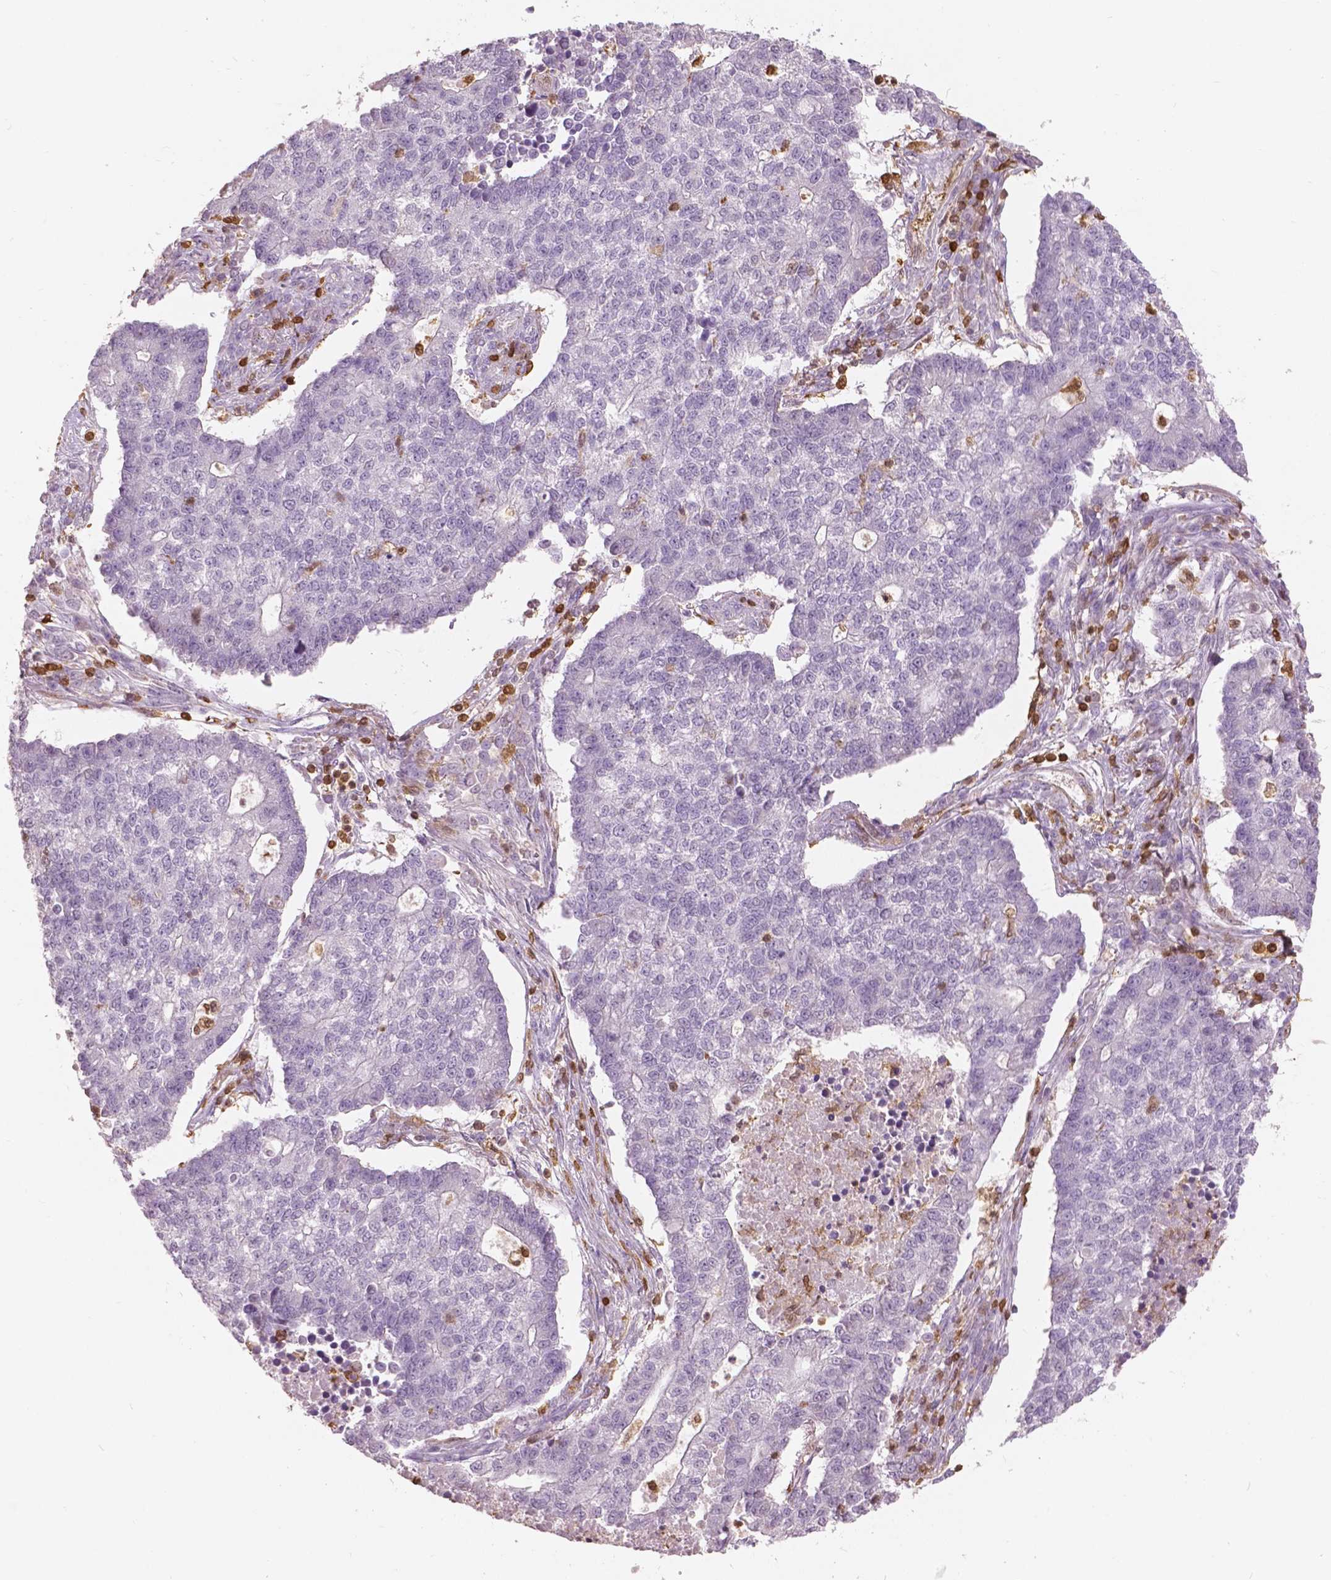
{"staining": {"intensity": "negative", "quantity": "none", "location": "none"}, "tissue": "lung cancer", "cell_type": "Tumor cells", "image_type": "cancer", "snomed": [{"axis": "morphology", "description": "Adenocarcinoma, NOS"}, {"axis": "topography", "description": "Lung"}], "caption": "Immunohistochemical staining of lung cancer (adenocarcinoma) demonstrates no significant staining in tumor cells. (DAB (3,3'-diaminobenzidine) IHC with hematoxylin counter stain).", "gene": "S100A4", "patient": {"sex": "male", "age": 57}}